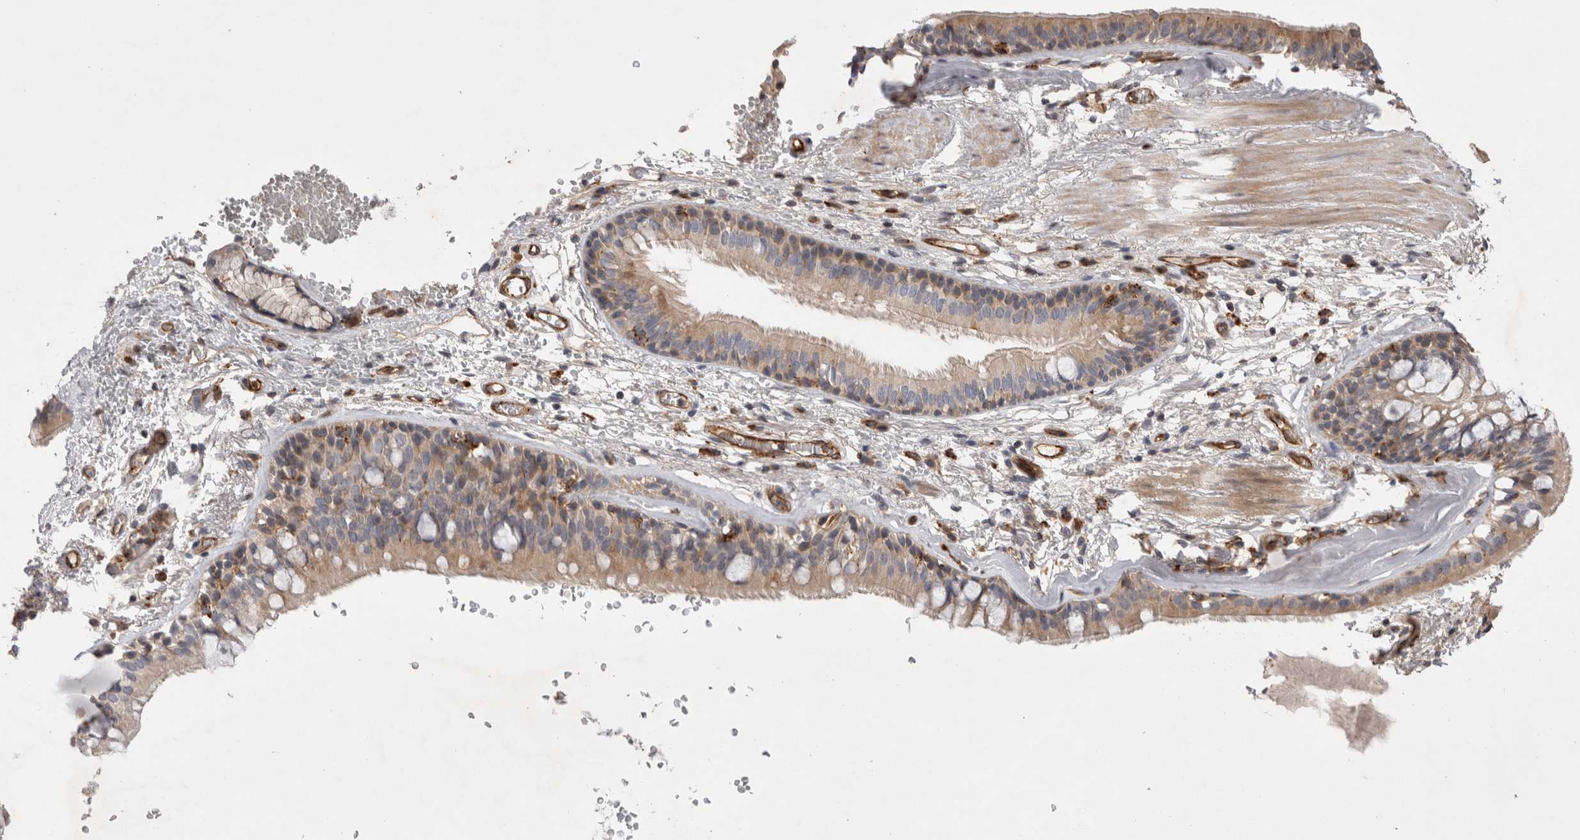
{"staining": {"intensity": "moderate", "quantity": "25%-75%", "location": "cytoplasmic/membranous,nuclear"}, "tissue": "adipose tissue", "cell_type": "Adipocytes", "image_type": "normal", "snomed": [{"axis": "morphology", "description": "Normal tissue, NOS"}, {"axis": "topography", "description": "Cartilage tissue"}], "caption": "IHC photomicrograph of normal adipose tissue stained for a protein (brown), which shows medium levels of moderate cytoplasmic/membranous,nuclear staining in about 25%-75% of adipocytes.", "gene": "BNIP2", "patient": {"sex": "female", "age": 63}}